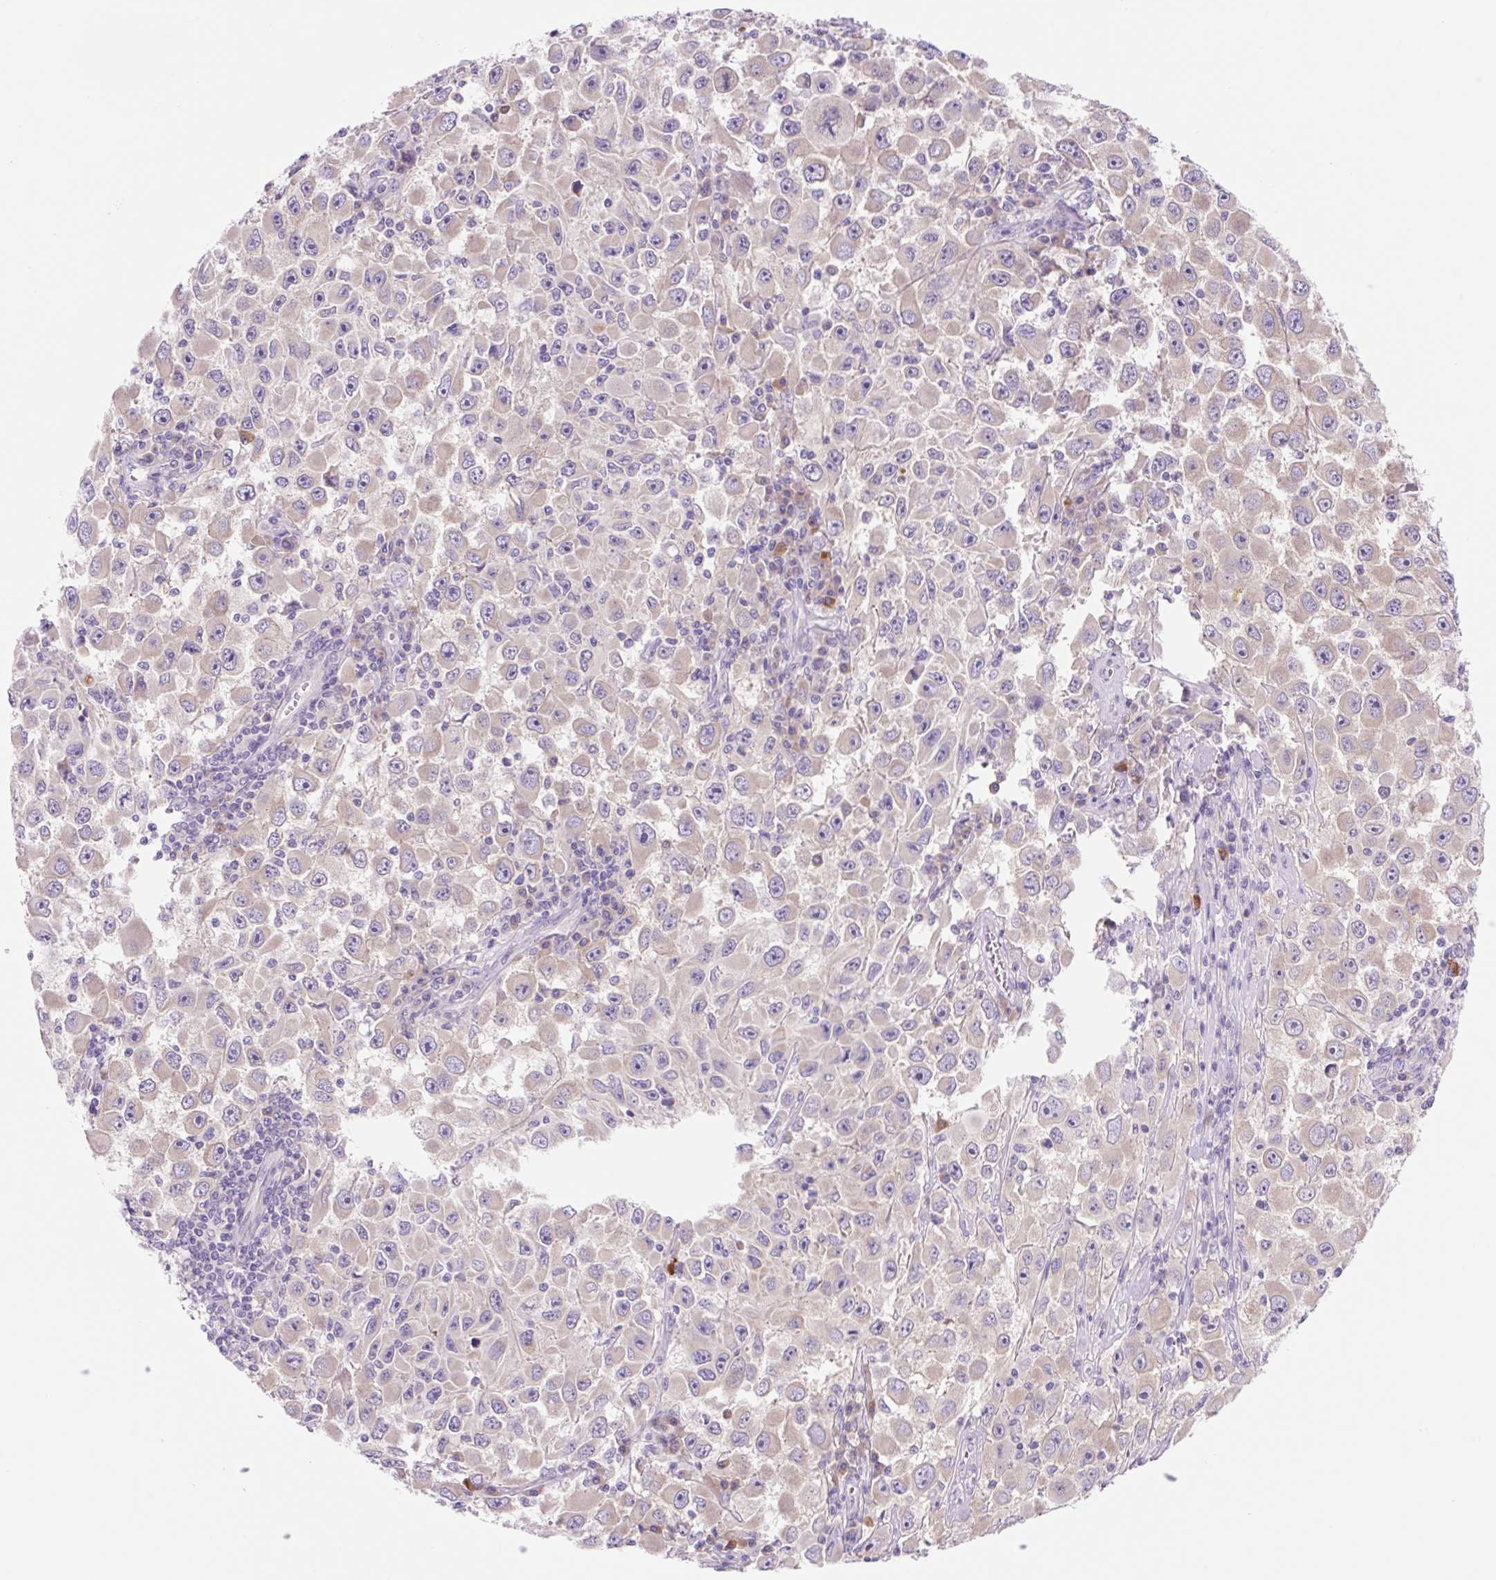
{"staining": {"intensity": "weak", "quantity": ">75%", "location": "cytoplasmic/membranous"}, "tissue": "melanoma", "cell_type": "Tumor cells", "image_type": "cancer", "snomed": [{"axis": "morphology", "description": "Malignant melanoma, Metastatic site"}, {"axis": "topography", "description": "Lymph node"}], "caption": "A high-resolution histopathology image shows immunohistochemistry (IHC) staining of malignant melanoma (metastatic site), which shows weak cytoplasmic/membranous positivity in approximately >75% of tumor cells.", "gene": "CELF6", "patient": {"sex": "female", "age": 67}}